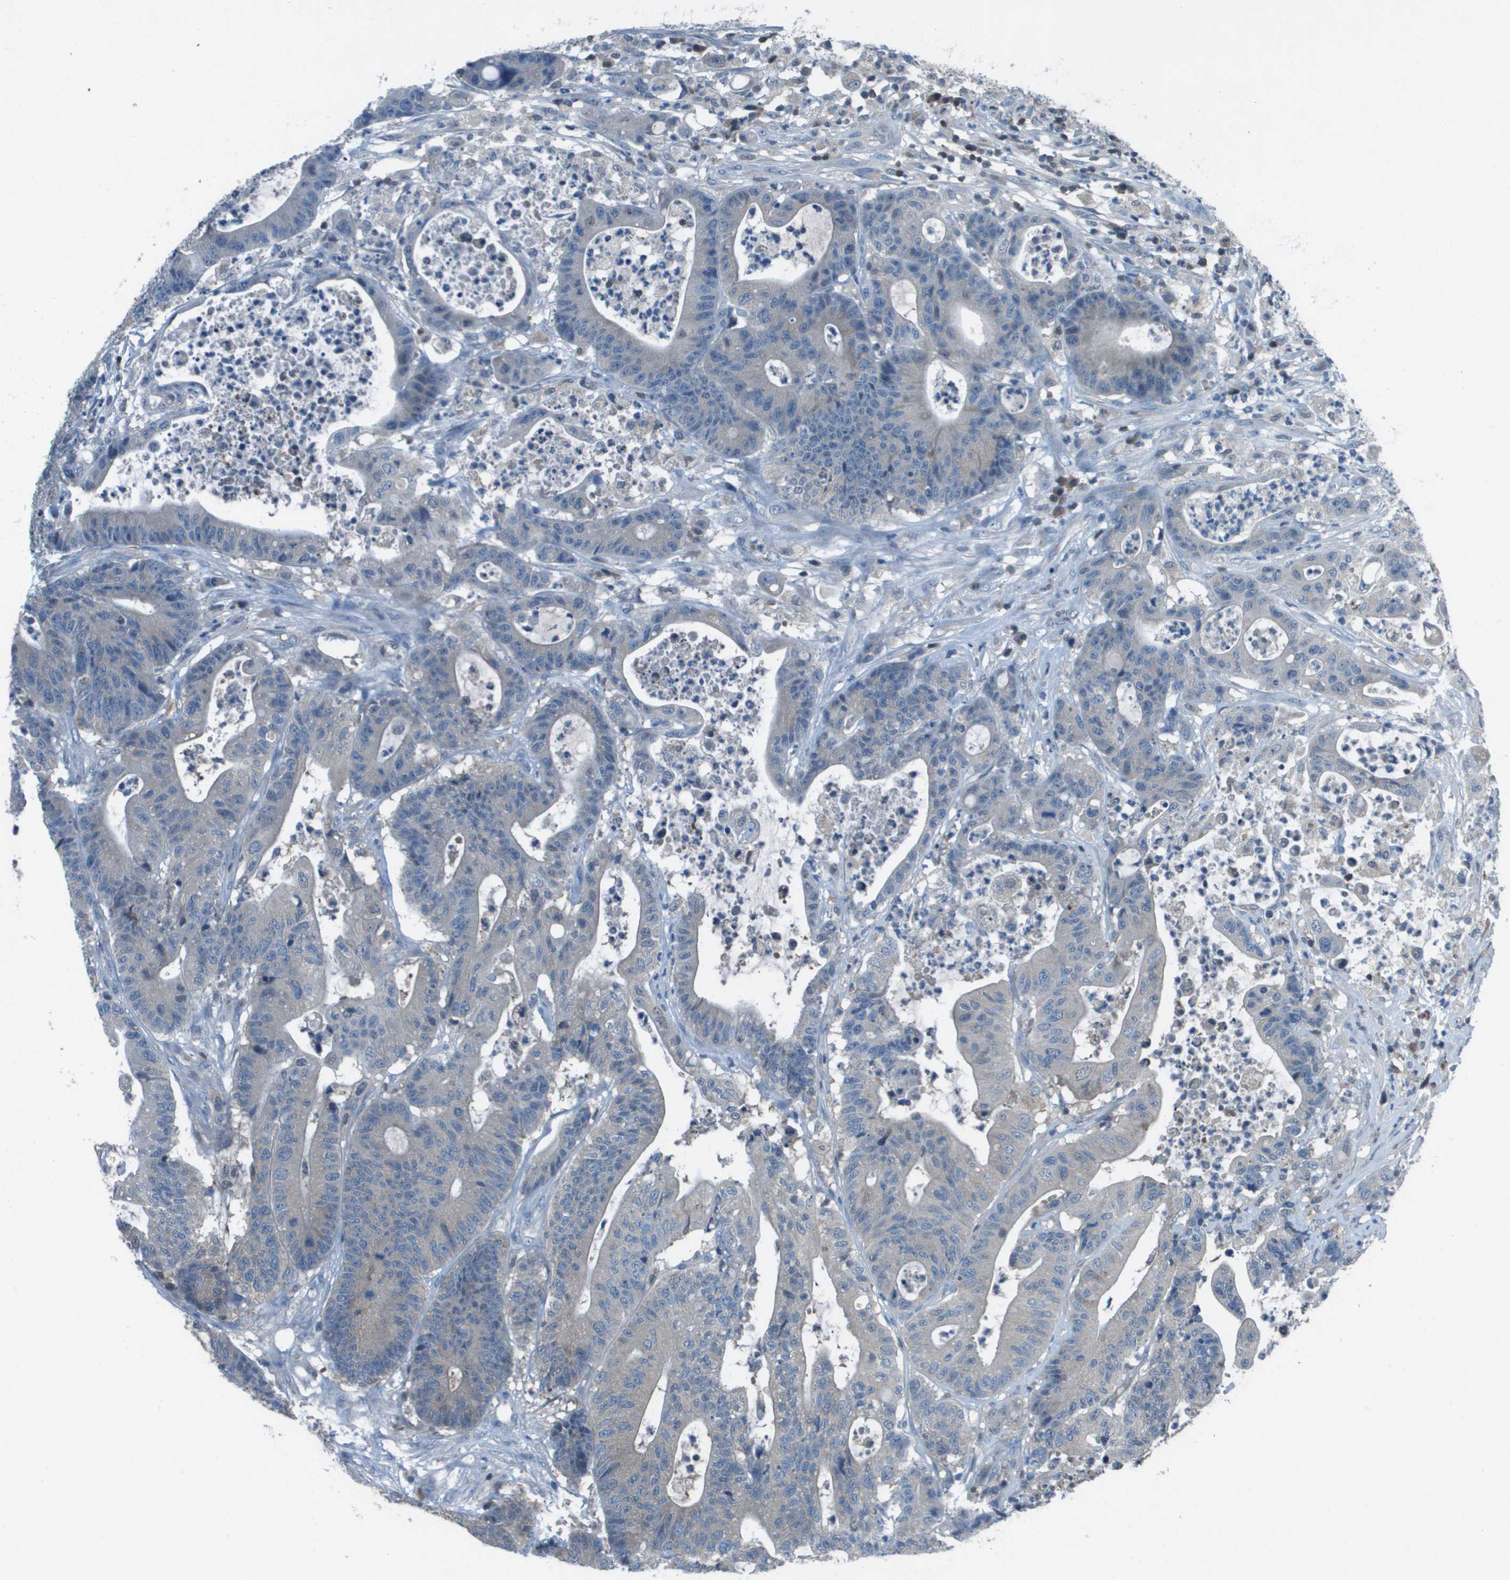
{"staining": {"intensity": "weak", "quantity": "<25%", "location": "cytoplasmic/membranous"}, "tissue": "colorectal cancer", "cell_type": "Tumor cells", "image_type": "cancer", "snomed": [{"axis": "morphology", "description": "Adenocarcinoma, NOS"}, {"axis": "topography", "description": "Colon"}], "caption": "This micrograph is of colorectal cancer (adenocarcinoma) stained with immunohistochemistry to label a protein in brown with the nuclei are counter-stained blue. There is no expression in tumor cells. (DAB immunohistochemistry (IHC) visualized using brightfield microscopy, high magnification).", "gene": "CAMK4", "patient": {"sex": "female", "age": 84}}